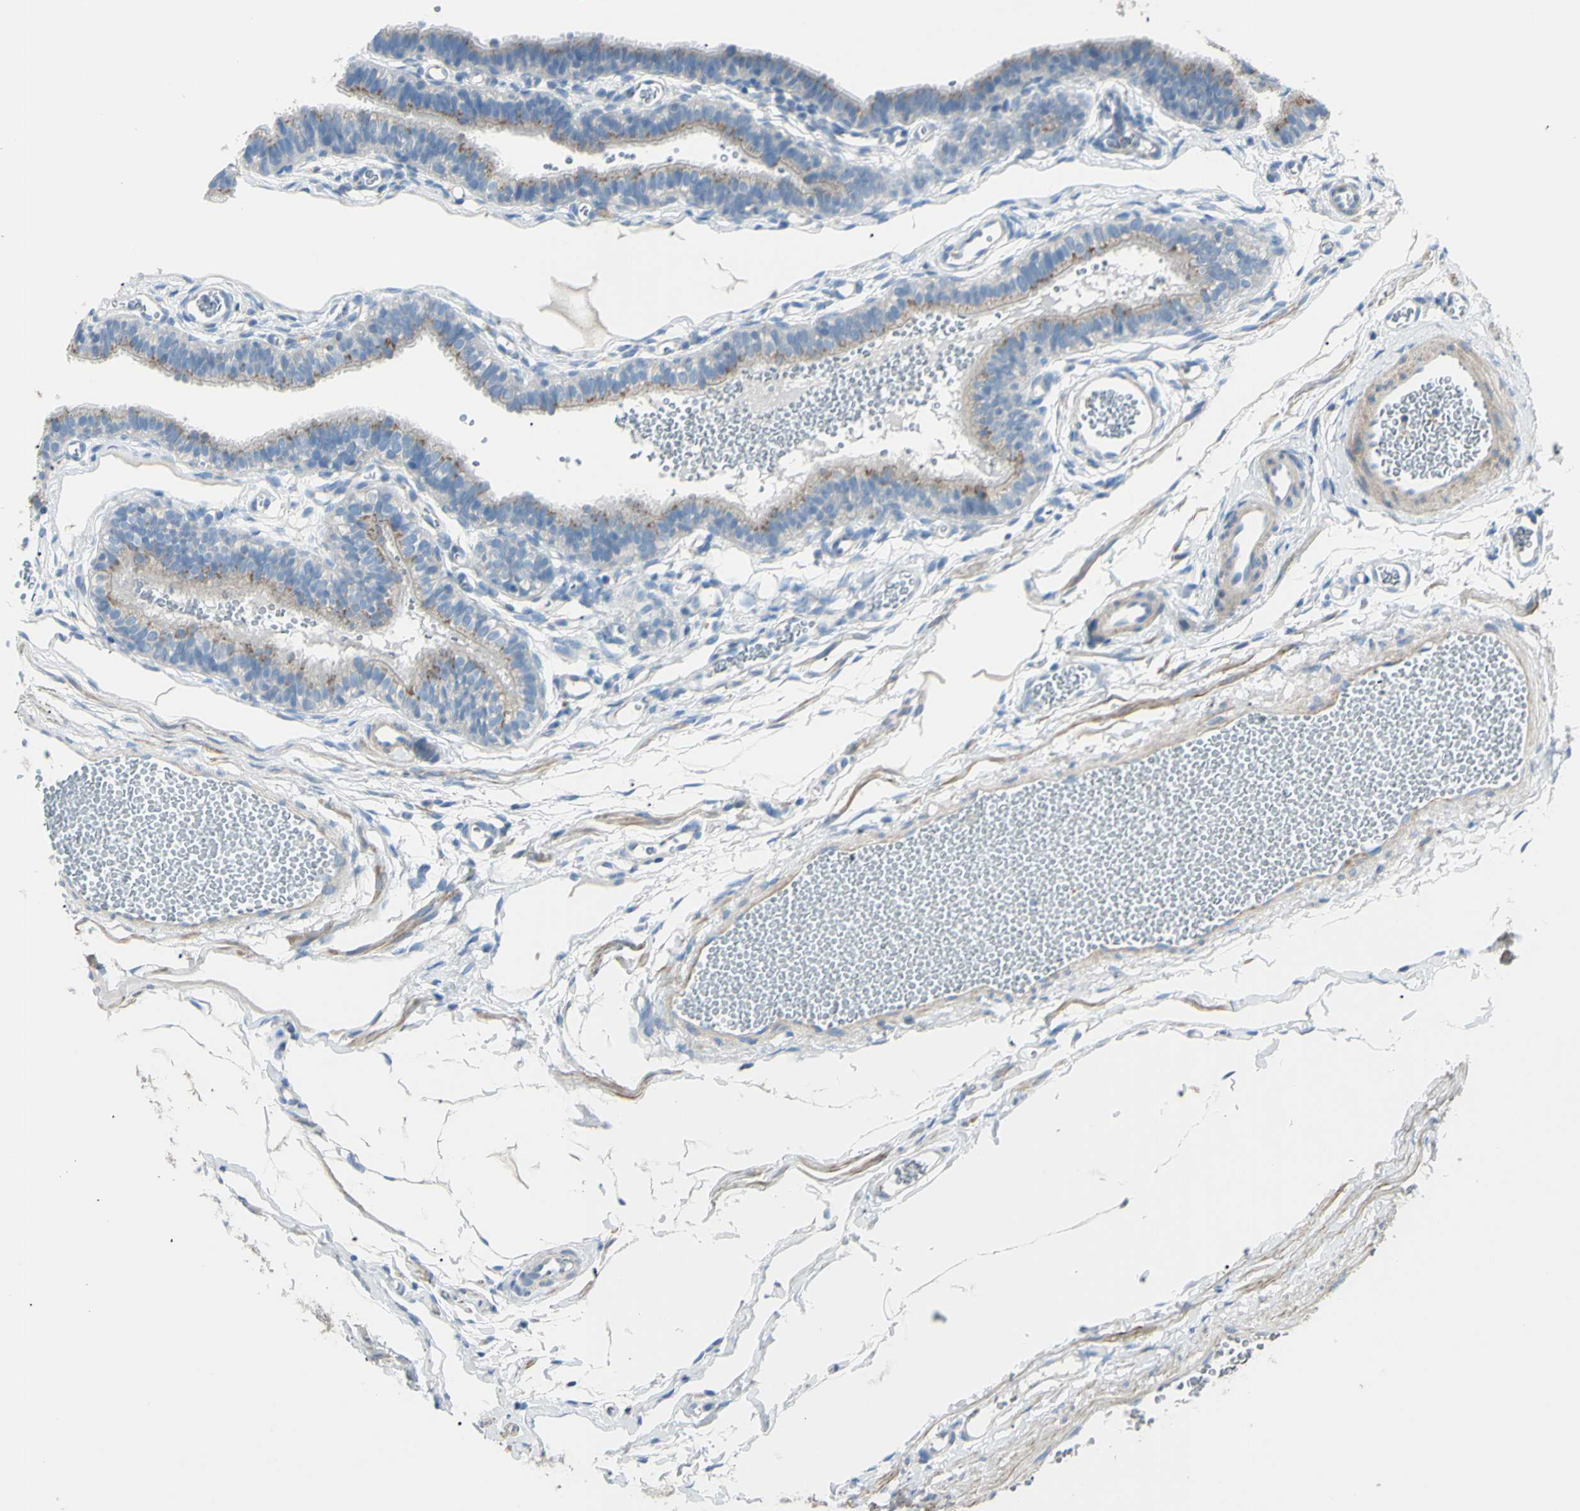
{"staining": {"intensity": "weak", "quantity": ">75%", "location": "cytoplasmic/membranous"}, "tissue": "fallopian tube", "cell_type": "Glandular cells", "image_type": "normal", "snomed": [{"axis": "morphology", "description": "Normal tissue, NOS"}, {"axis": "topography", "description": "Fallopian tube"}, {"axis": "topography", "description": "Placenta"}], "caption": "The image reveals a brown stain indicating the presence of a protein in the cytoplasmic/membranous of glandular cells in fallopian tube. The protein of interest is stained brown, and the nuclei are stained in blue (DAB (3,3'-diaminobenzidine) IHC with brightfield microscopy, high magnification).", "gene": "B4GALT3", "patient": {"sex": "female", "age": 34}}